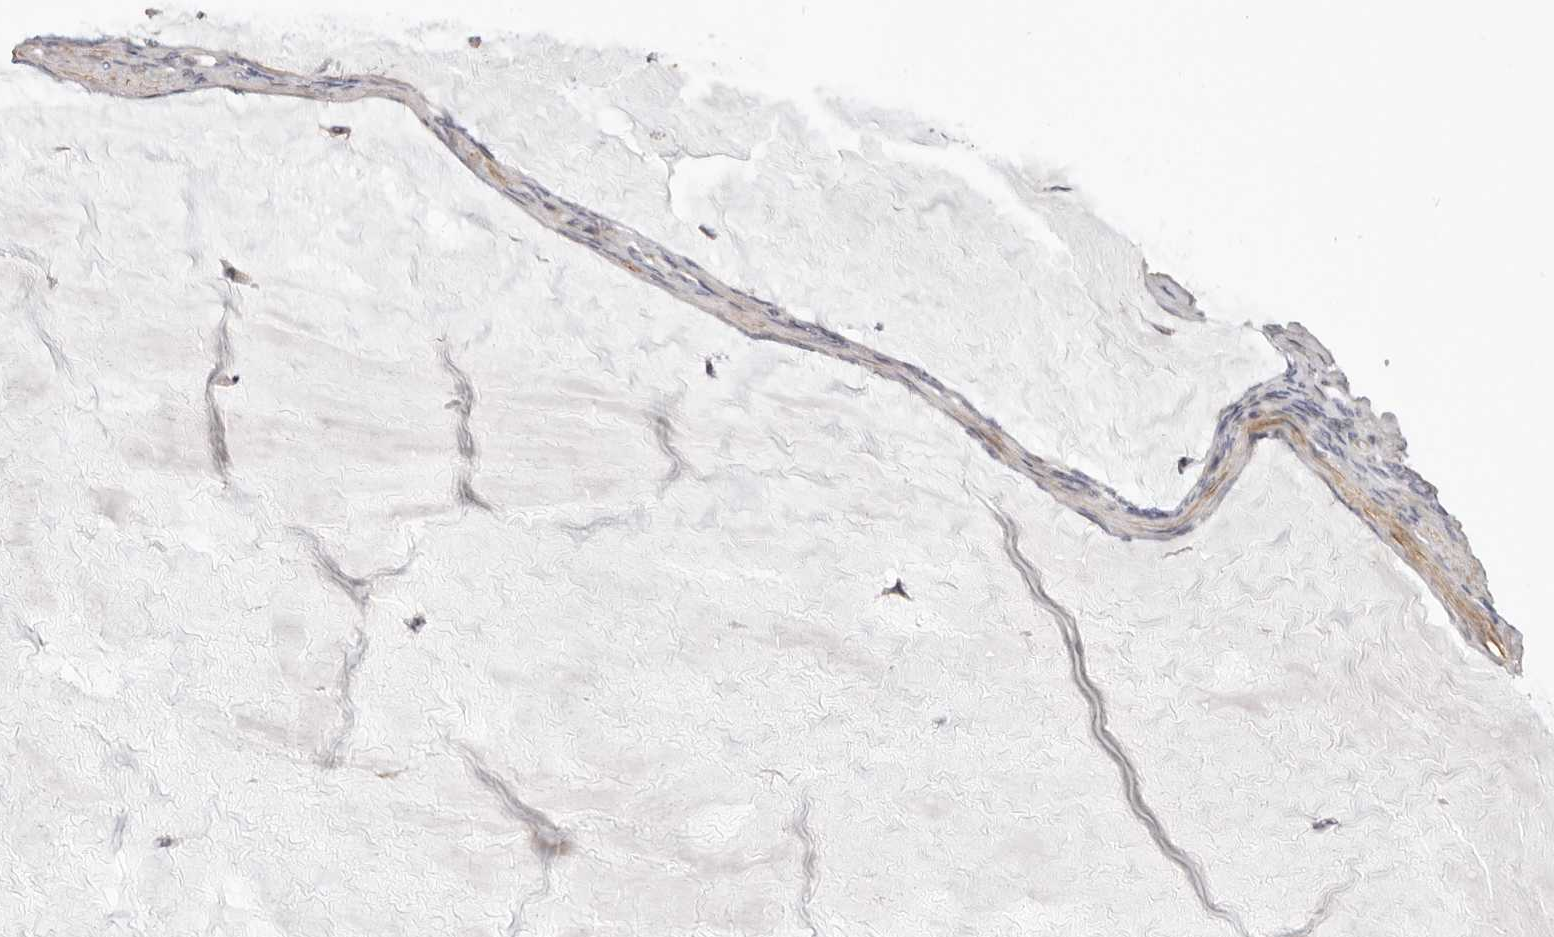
{"staining": {"intensity": "moderate", "quantity": ">75%", "location": "cytoplasmic/membranous"}, "tissue": "ovarian cancer", "cell_type": "Tumor cells", "image_type": "cancer", "snomed": [{"axis": "morphology", "description": "Cystadenocarcinoma, mucinous, NOS"}, {"axis": "topography", "description": "Ovary"}], "caption": "Protein expression analysis of ovarian mucinous cystadenocarcinoma displays moderate cytoplasmic/membranous positivity in about >75% of tumor cells.", "gene": "MRPS10", "patient": {"sex": "female", "age": 61}}